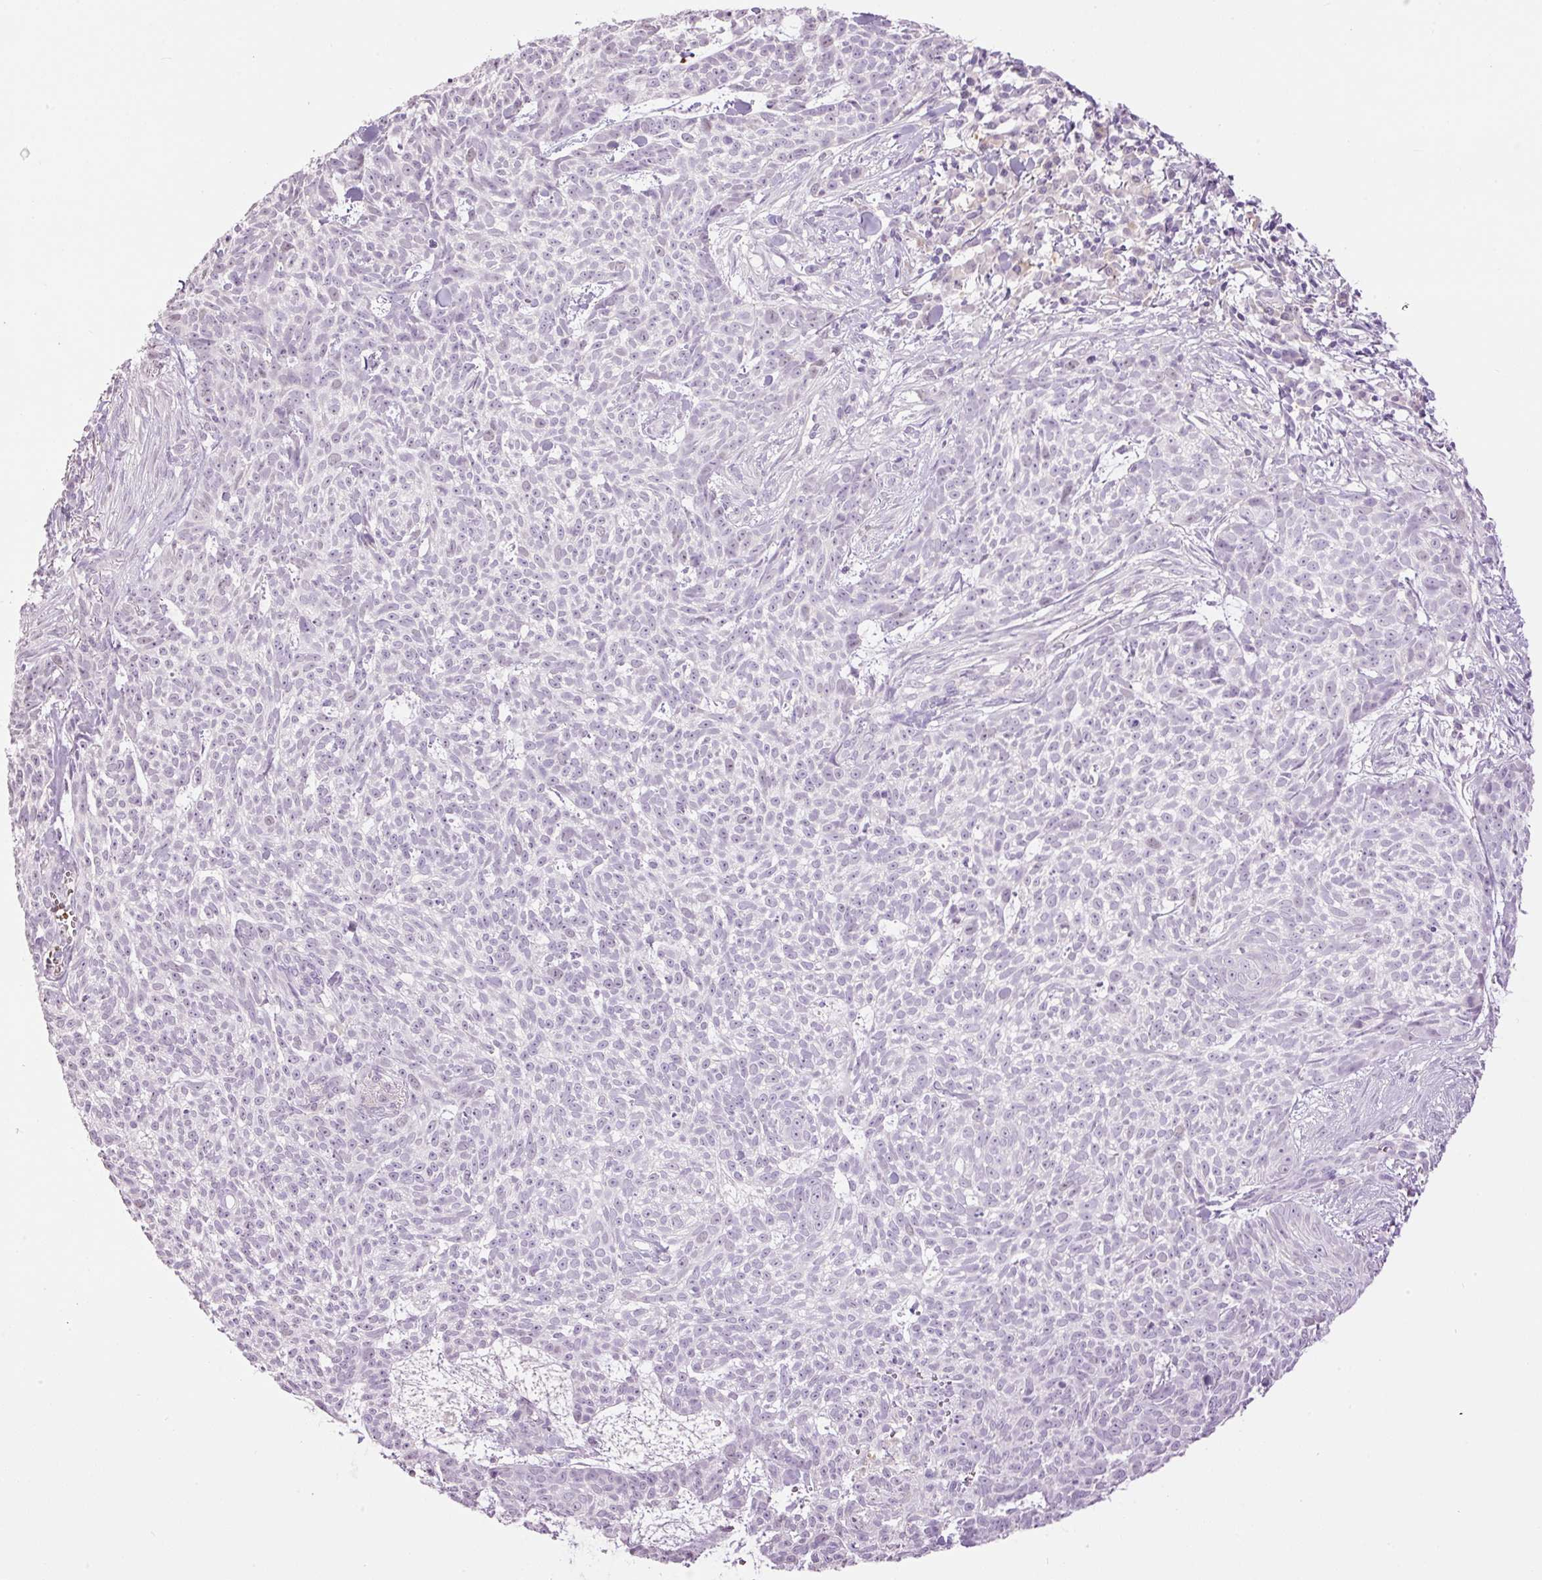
{"staining": {"intensity": "negative", "quantity": "none", "location": "none"}, "tissue": "skin cancer", "cell_type": "Tumor cells", "image_type": "cancer", "snomed": [{"axis": "morphology", "description": "Basal cell carcinoma"}, {"axis": "topography", "description": "Skin"}], "caption": "A high-resolution image shows IHC staining of basal cell carcinoma (skin), which shows no significant positivity in tumor cells.", "gene": "LY6G6D", "patient": {"sex": "female", "age": 93}}